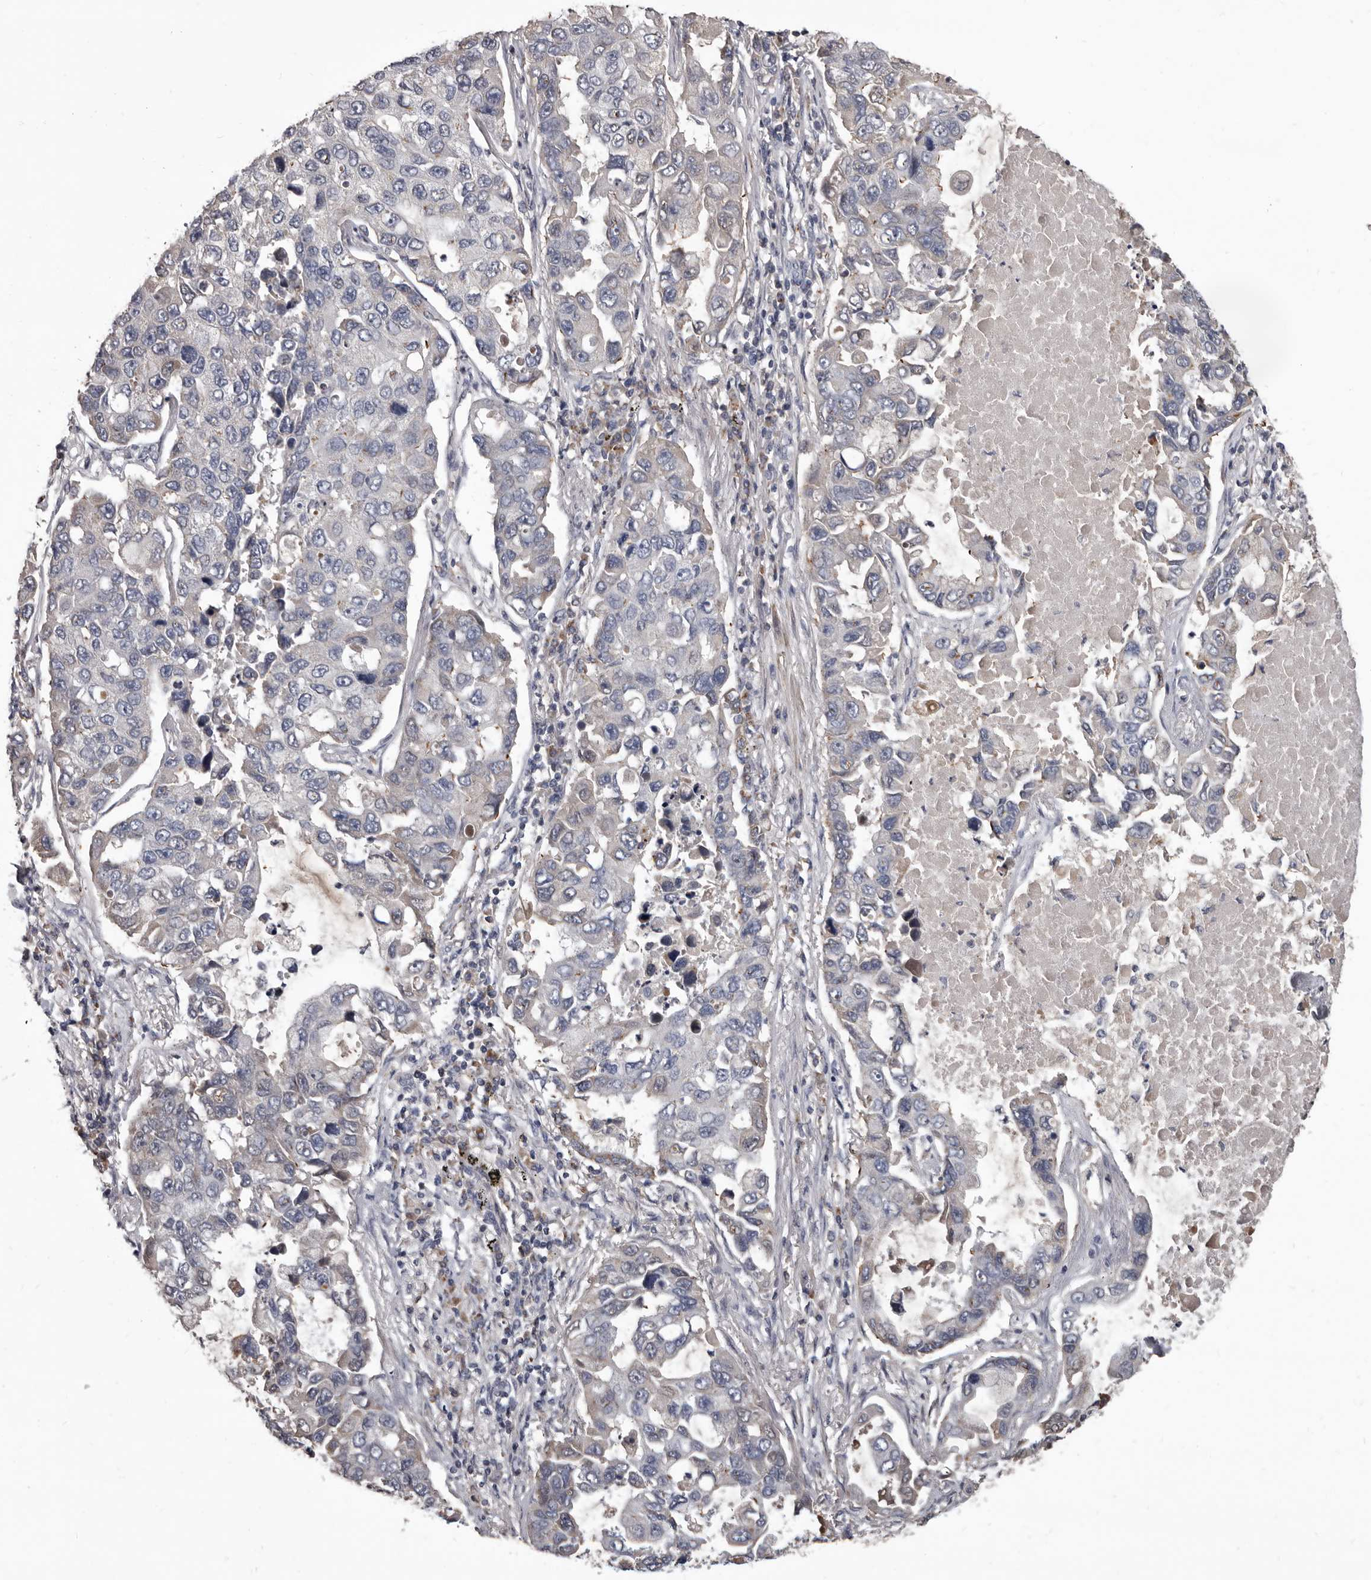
{"staining": {"intensity": "negative", "quantity": "none", "location": "none"}, "tissue": "lung cancer", "cell_type": "Tumor cells", "image_type": "cancer", "snomed": [{"axis": "morphology", "description": "Adenocarcinoma, NOS"}, {"axis": "topography", "description": "Lung"}], "caption": "This is a image of IHC staining of lung adenocarcinoma, which shows no staining in tumor cells.", "gene": "ALDH5A1", "patient": {"sex": "male", "age": 64}}